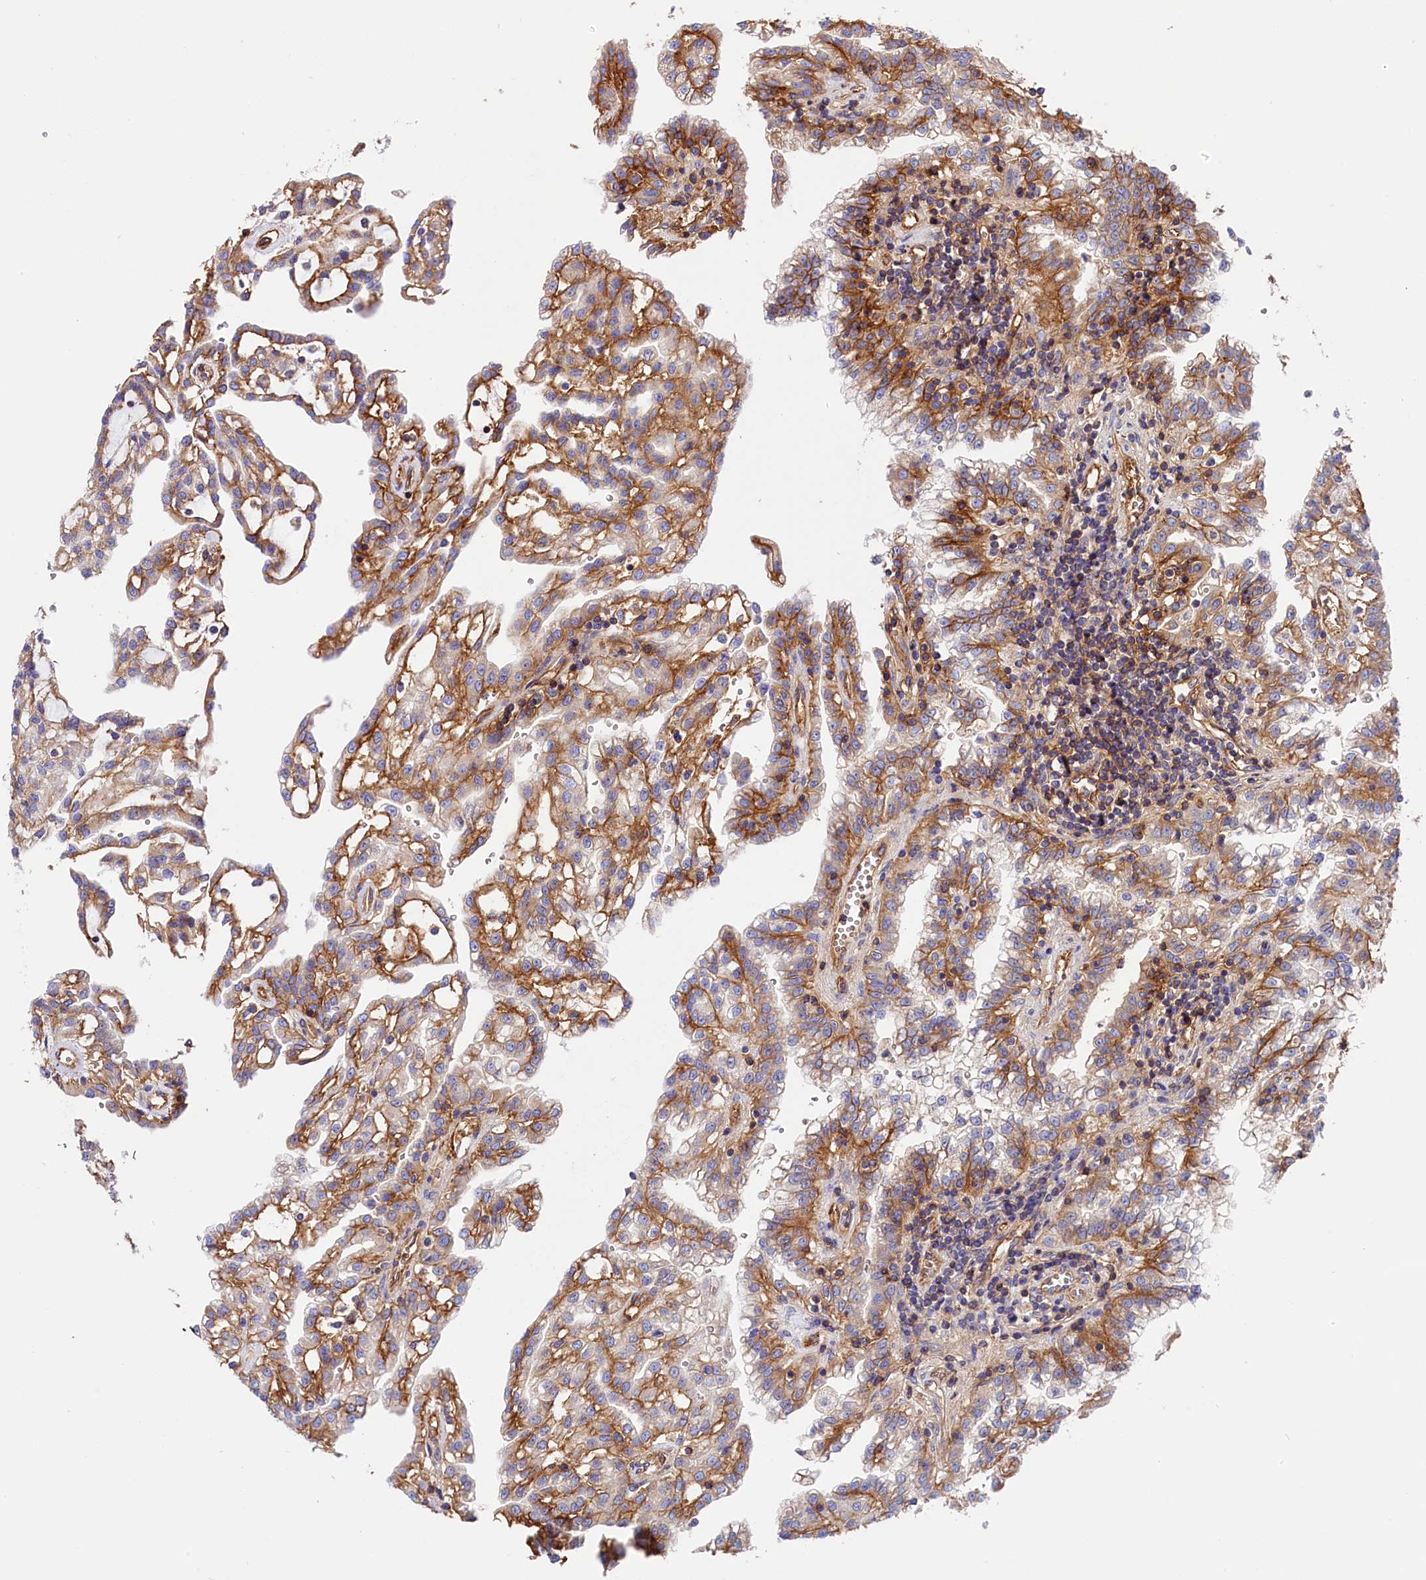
{"staining": {"intensity": "weak", "quantity": "<25%", "location": "cytoplasmic/membranous"}, "tissue": "renal cancer", "cell_type": "Tumor cells", "image_type": "cancer", "snomed": [{"axis": "morphology", "description": "Adenocarcinoma, NOS"}, {"axis": "topography", "description": "Kidney"}], "caption": "IHC of adenocarcinoma (renal) demonstrates no staining in tumor cells.", "gene": "ATP2B4", "patient": {"sex": "male", "age": 63}}